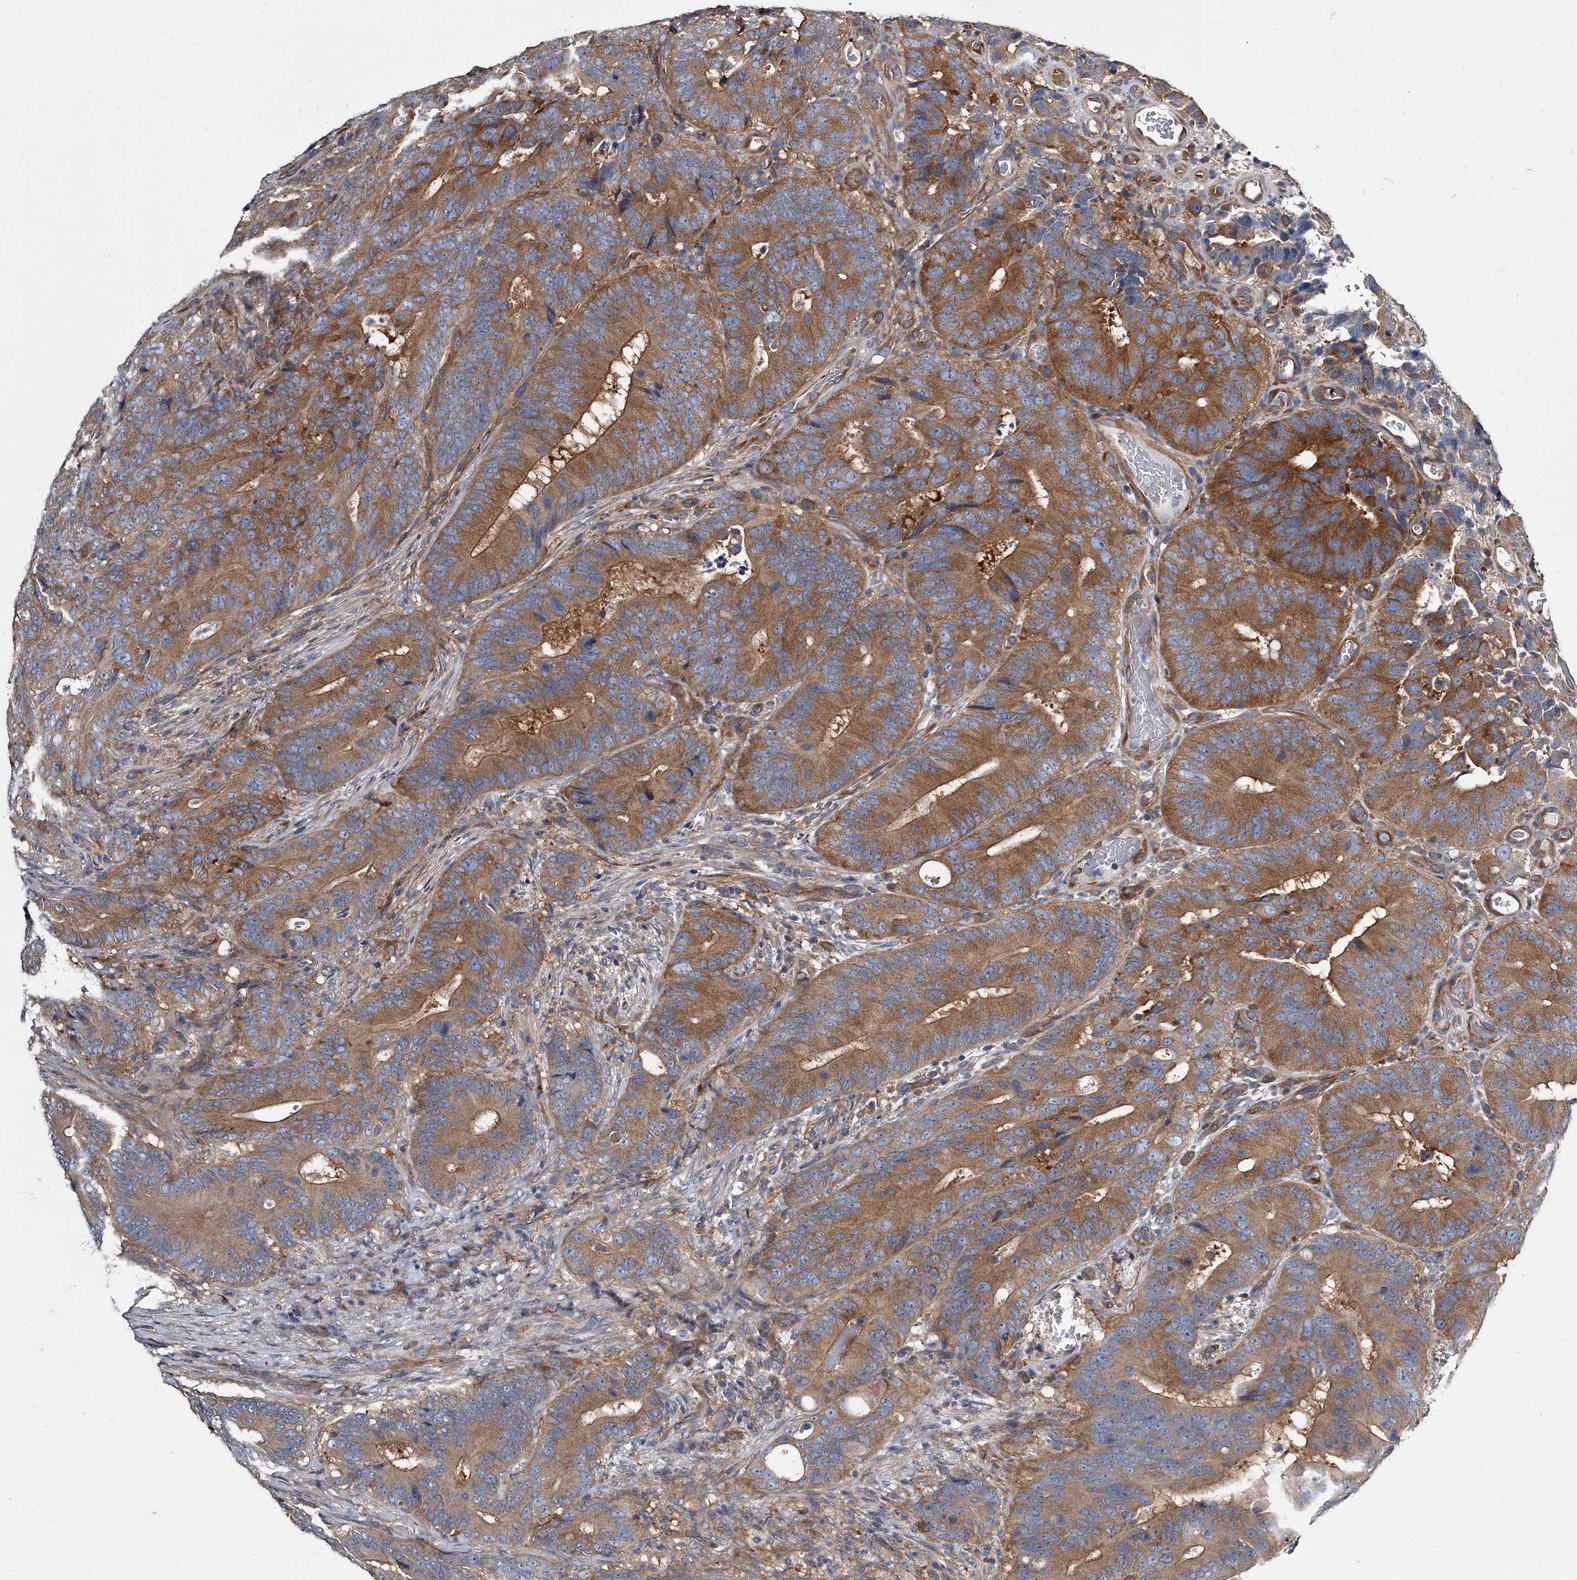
{"staining": {"intensity": "strong", "quantity": ">75%", "location": "cytoplasmic/membranous"}, "tissue": "colorectal cancer", "cell_type": "Tumor cells", "image_type": "cancer", "snomed": [{"axis": "morphology", "description": "Adenocarcinoma, NOS"}, {"axis": "topography", "description": "Colon"}], "caption": "Brown immunohistochemical staining in adenocarcinoma (colorectal) exhibits strong cytoplasmic/membranous staining in approximately >75% of tumor cells.", "gene": "GAPVD1", "patient": {"sex": "male", "age": 83}}